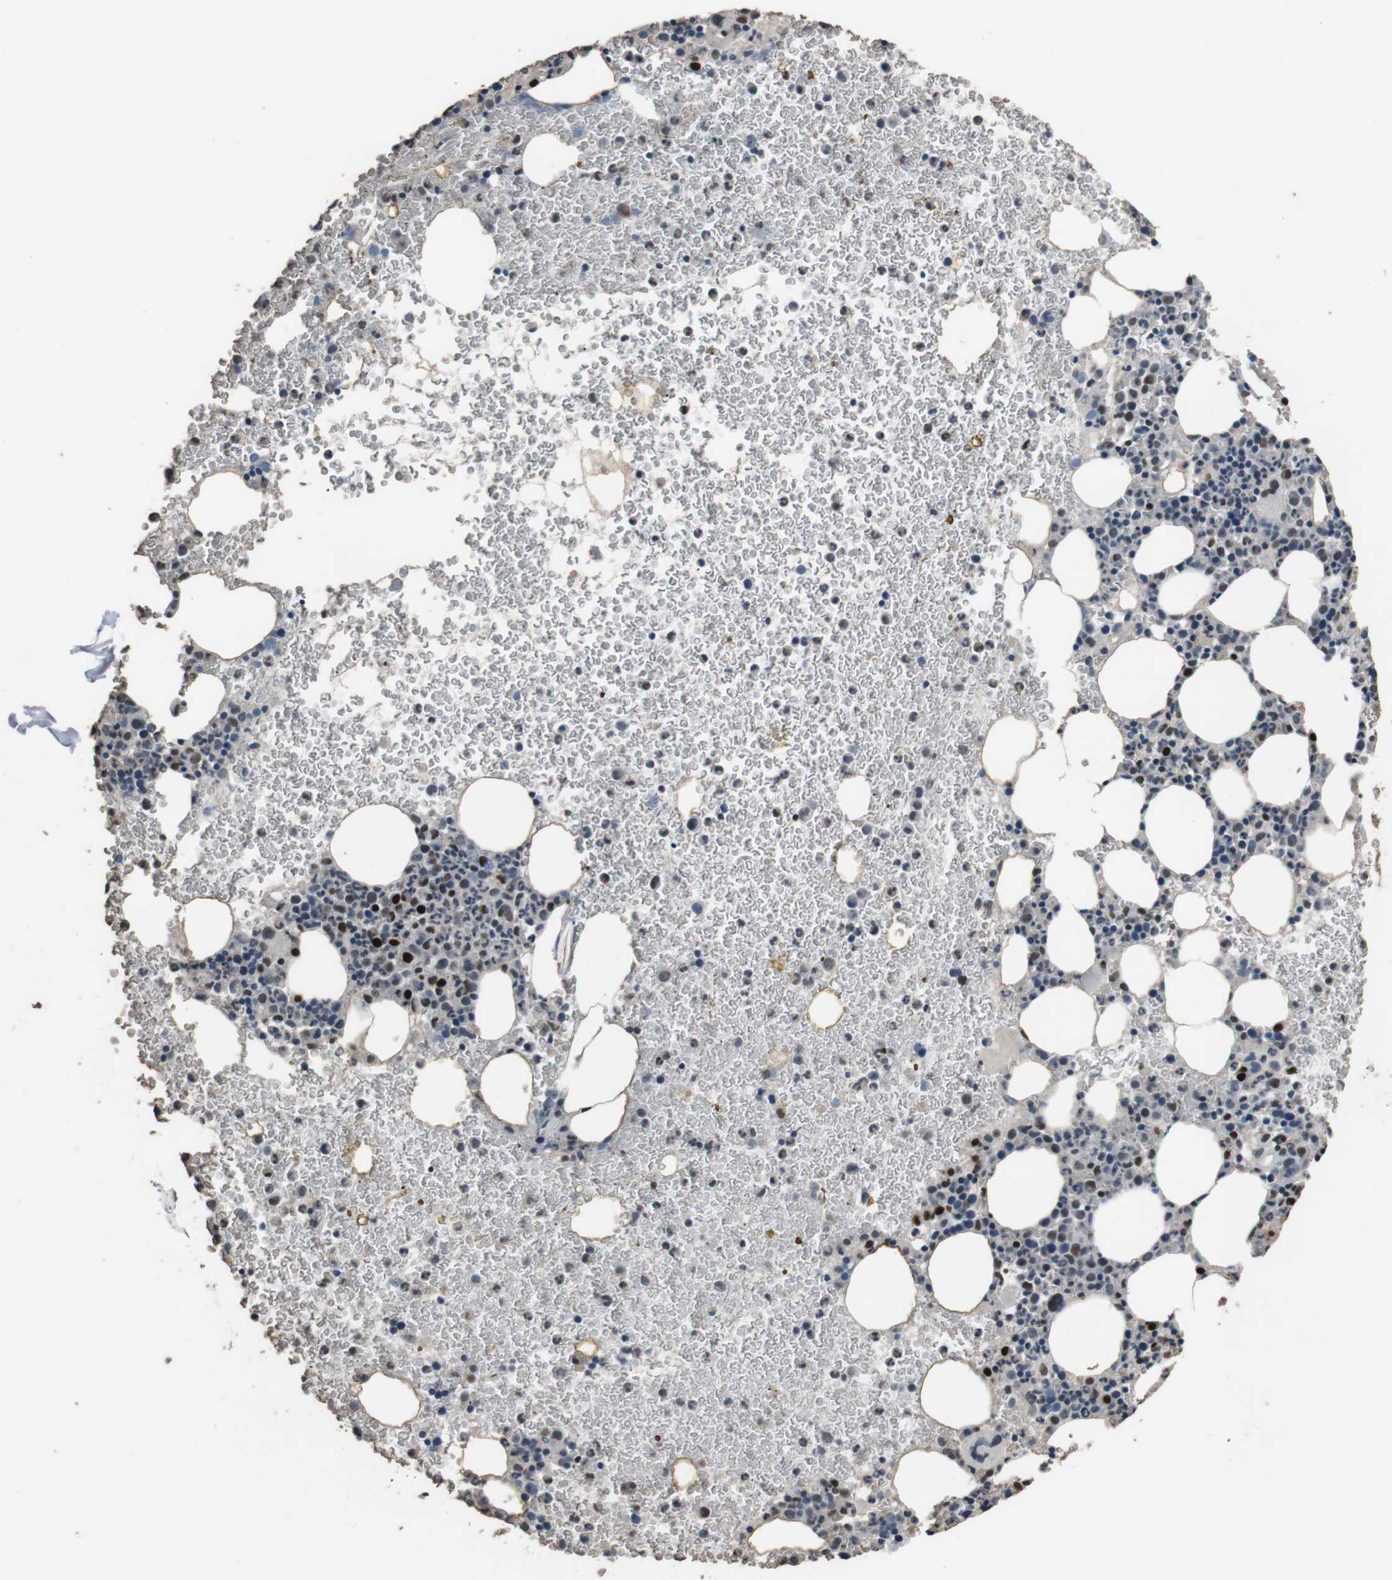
{"staining": {"intensity": "strong", "quantity": "25%-75%", "location": "nuclear"}, "tissue": "bone marrow", "cell_type": "Hematopoietic cells", "image_type": "normal", "snomed": [{"axis": "morphology", "description": "Normal tissue, NOS"}, {"axis": "morphology", "description": "Inflammation, NOS"}, {"axis": "topography", "description": "Bone marrow"}], "caption": "Hematopoietic cells demonstrate high levels of strong nuclear expression in approximately 25%-75% of cells in unremarkable bone marrow. Immunohistochemistry (ihc) stains the protein of interest in brown and the nuclei are stained blue.", "gene": "SUB1", "patient": {"sex": "female", "age": 54}}